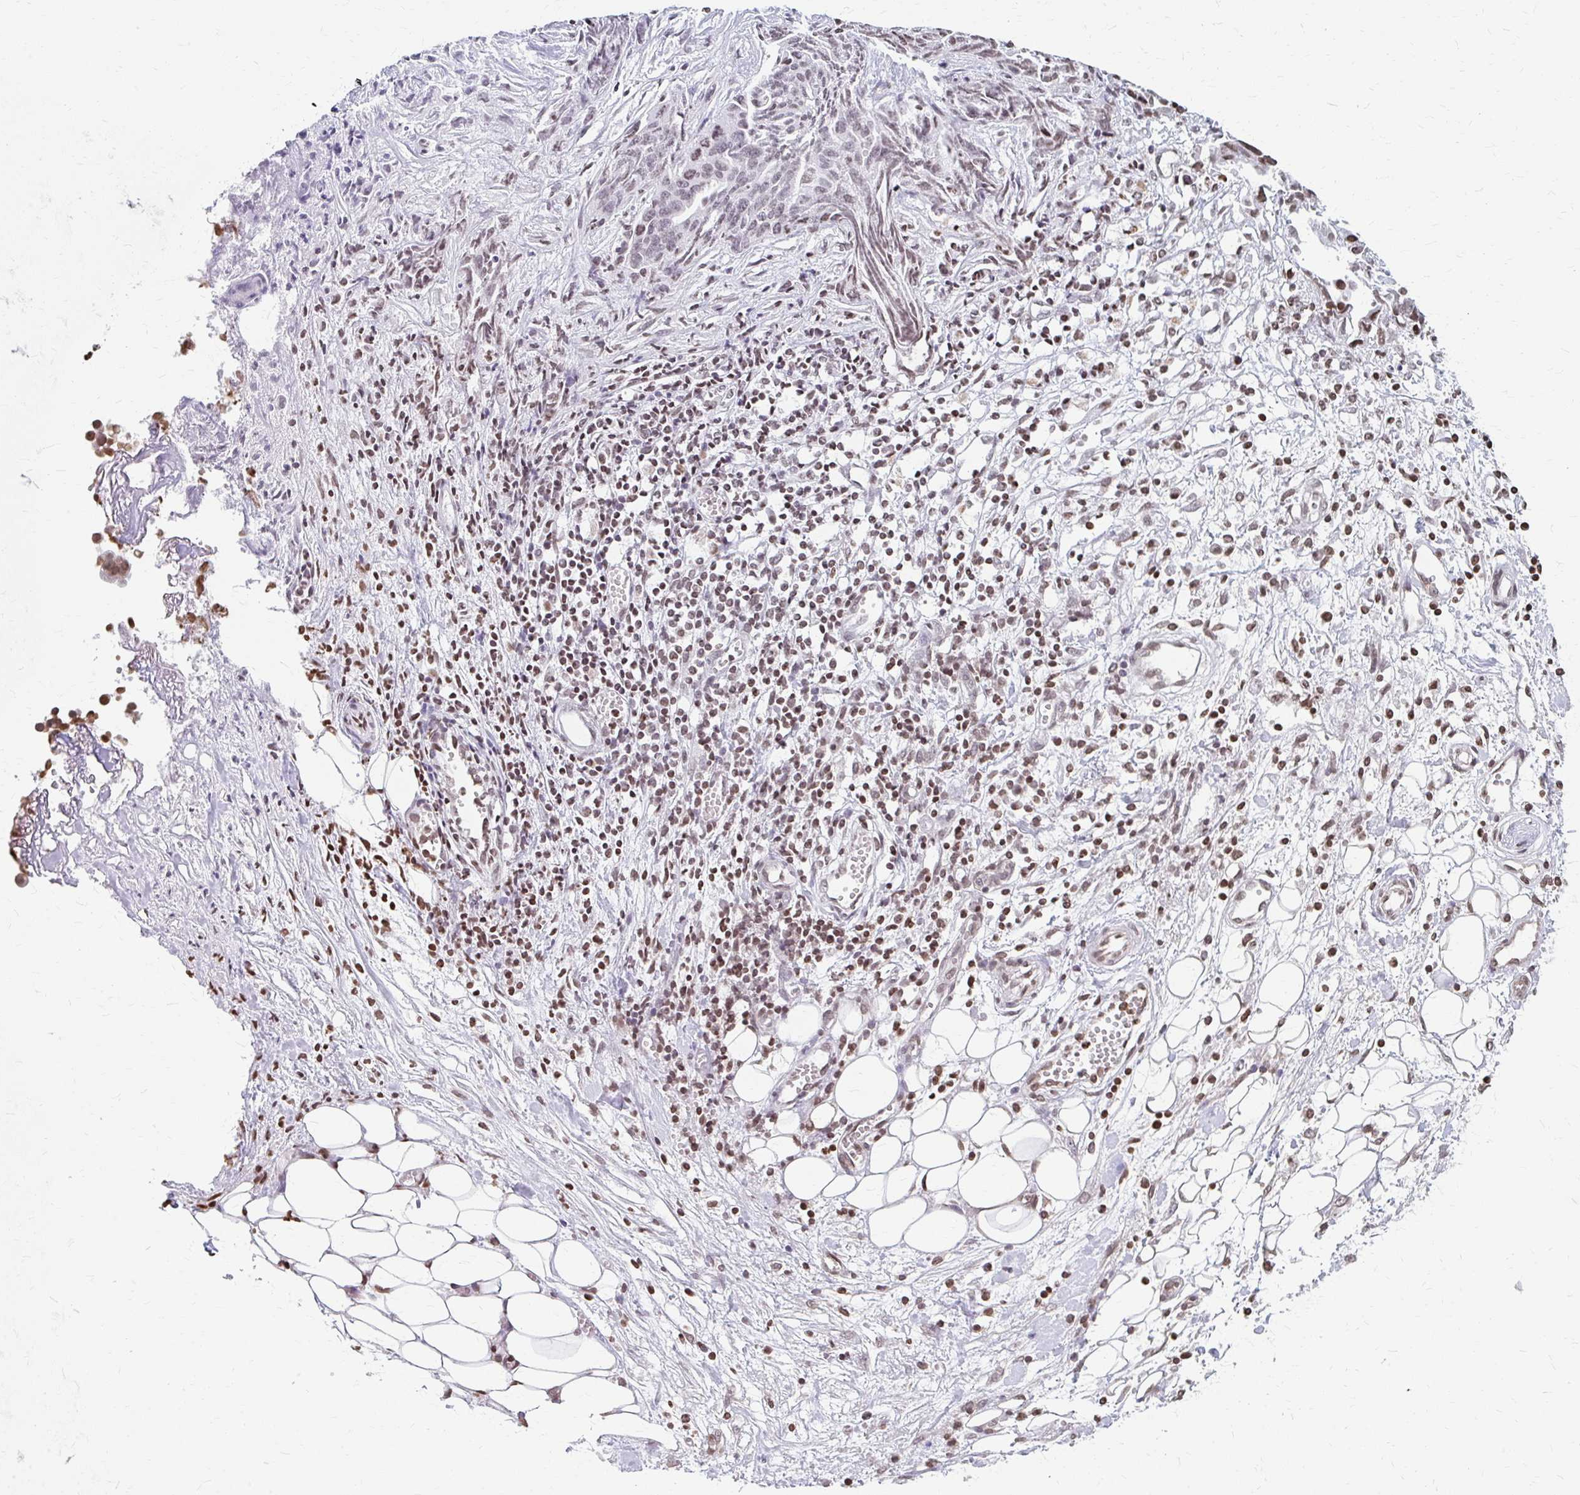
{"staining": {"intensity": "weak", "quantity": "<25%", "location": "nuclear"}, "tissue": "ovarian cancer", "cell_type": "Tumor cells", "image_type": "cancer", "snomed": [{"axis": "morphology", "description": "Cystadenocarcinoma, serous, NOS"}, {"axis": "topography", "description": "Soft tissue"}, {"axis": "topography", "description": "Ovary"}], "caption": "Immunohistochemistry (IHC) of human serous cystadenocarcinoma (ovarian) exhibits no positivity in tumor cells.", "gene": "ORC3", "patient": {"sex": "female", "age": 57}}